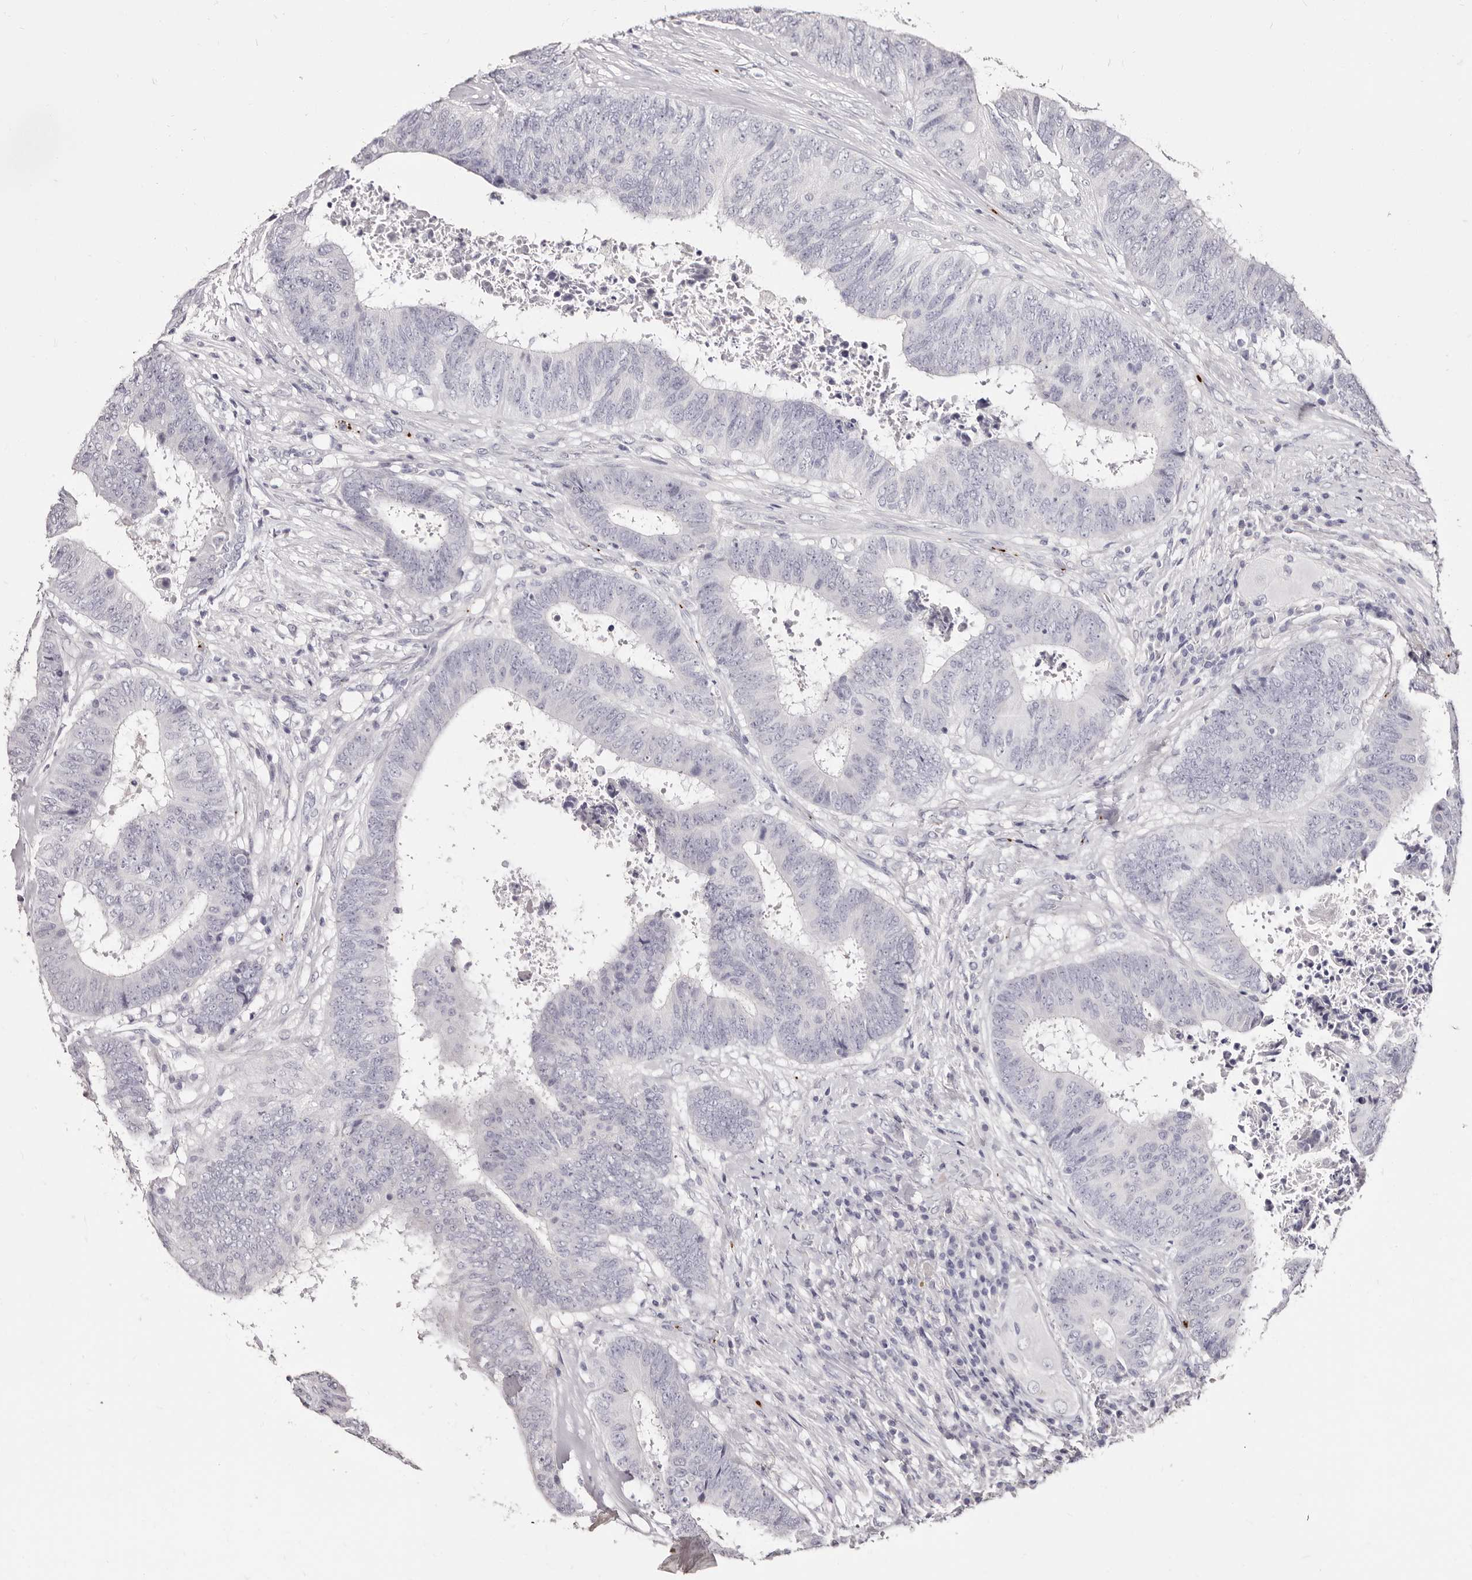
{"staining": {"intensity": "negative", "quantity": "none", "location": "none"}, "tissue": "colorectal cancer", "cell_type": "Tumor cells", "image_type": "cancer", "snomed": [{"axis": "morphology", "description": "Adenocarcinoma, NOS"}, {"axis": "topography", "description": "Rectum"}], "caption": "Immunohistochemistry photomicrograph of colorectal cancer (adenocarcinoma) stained for a protein (brown), which shows no positivity in tumor cells.", "gene": "PF4", "patient": {"sex": "male", "age": 72}}